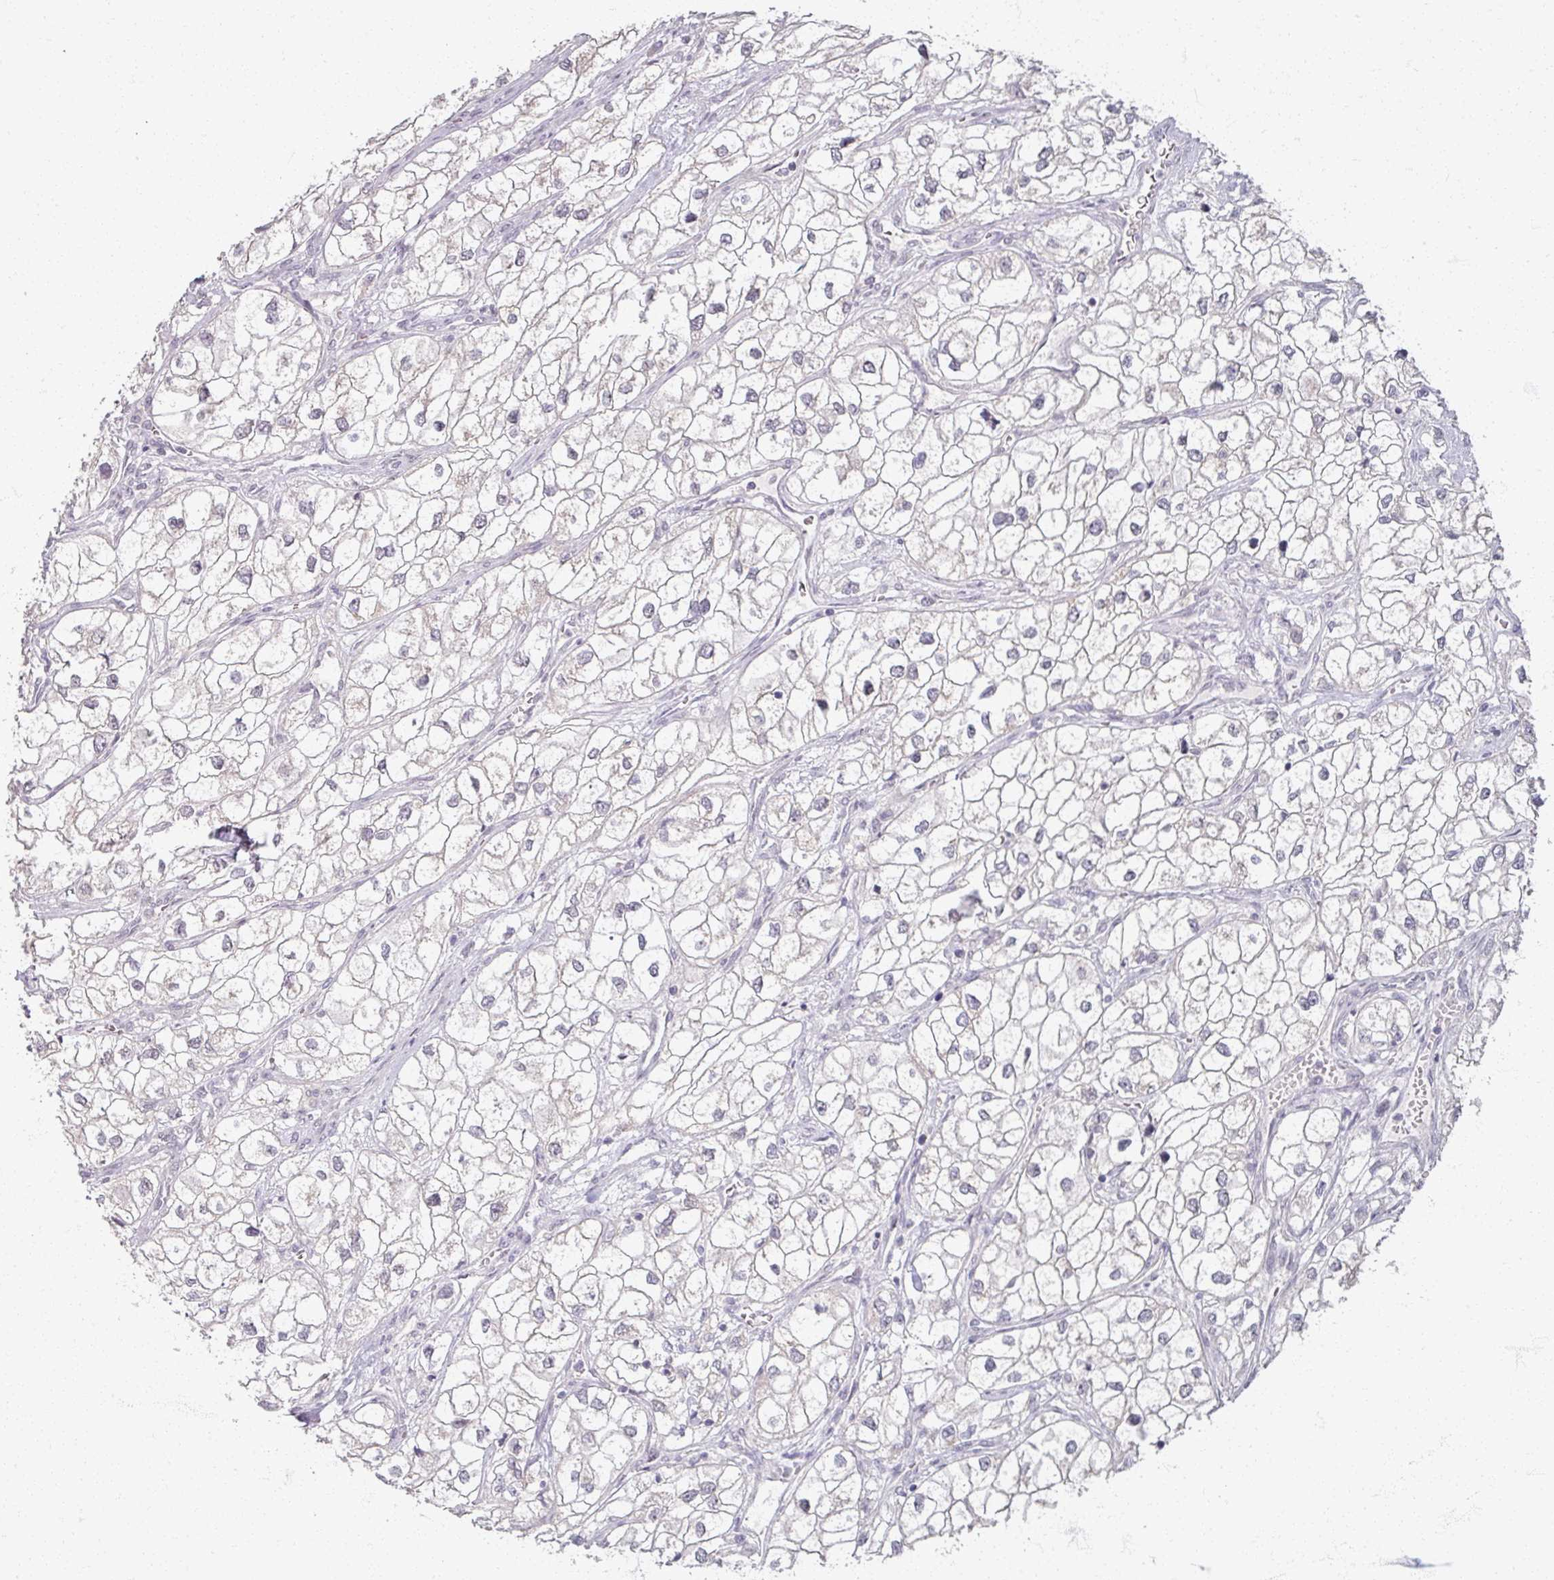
{"staining": {"intensity": "negative", "quantity": "none", "location": "none"}, "tissue": "renal cancer", "cell_type": "Tumor cells", "image_type": "cancer", "snomed": [{"axis": "morphology", "description": "Adenocarcinoma, NOS"}, {"axis": "topography", "description": "Kidney"}], "caption": "Human renal cancer stained for a protein using immunohistochemistry (IHC) demonstrates no positivity in tumor cells.", "gene": "SOX11", "patient": {"sex": "male", "age": 59}}